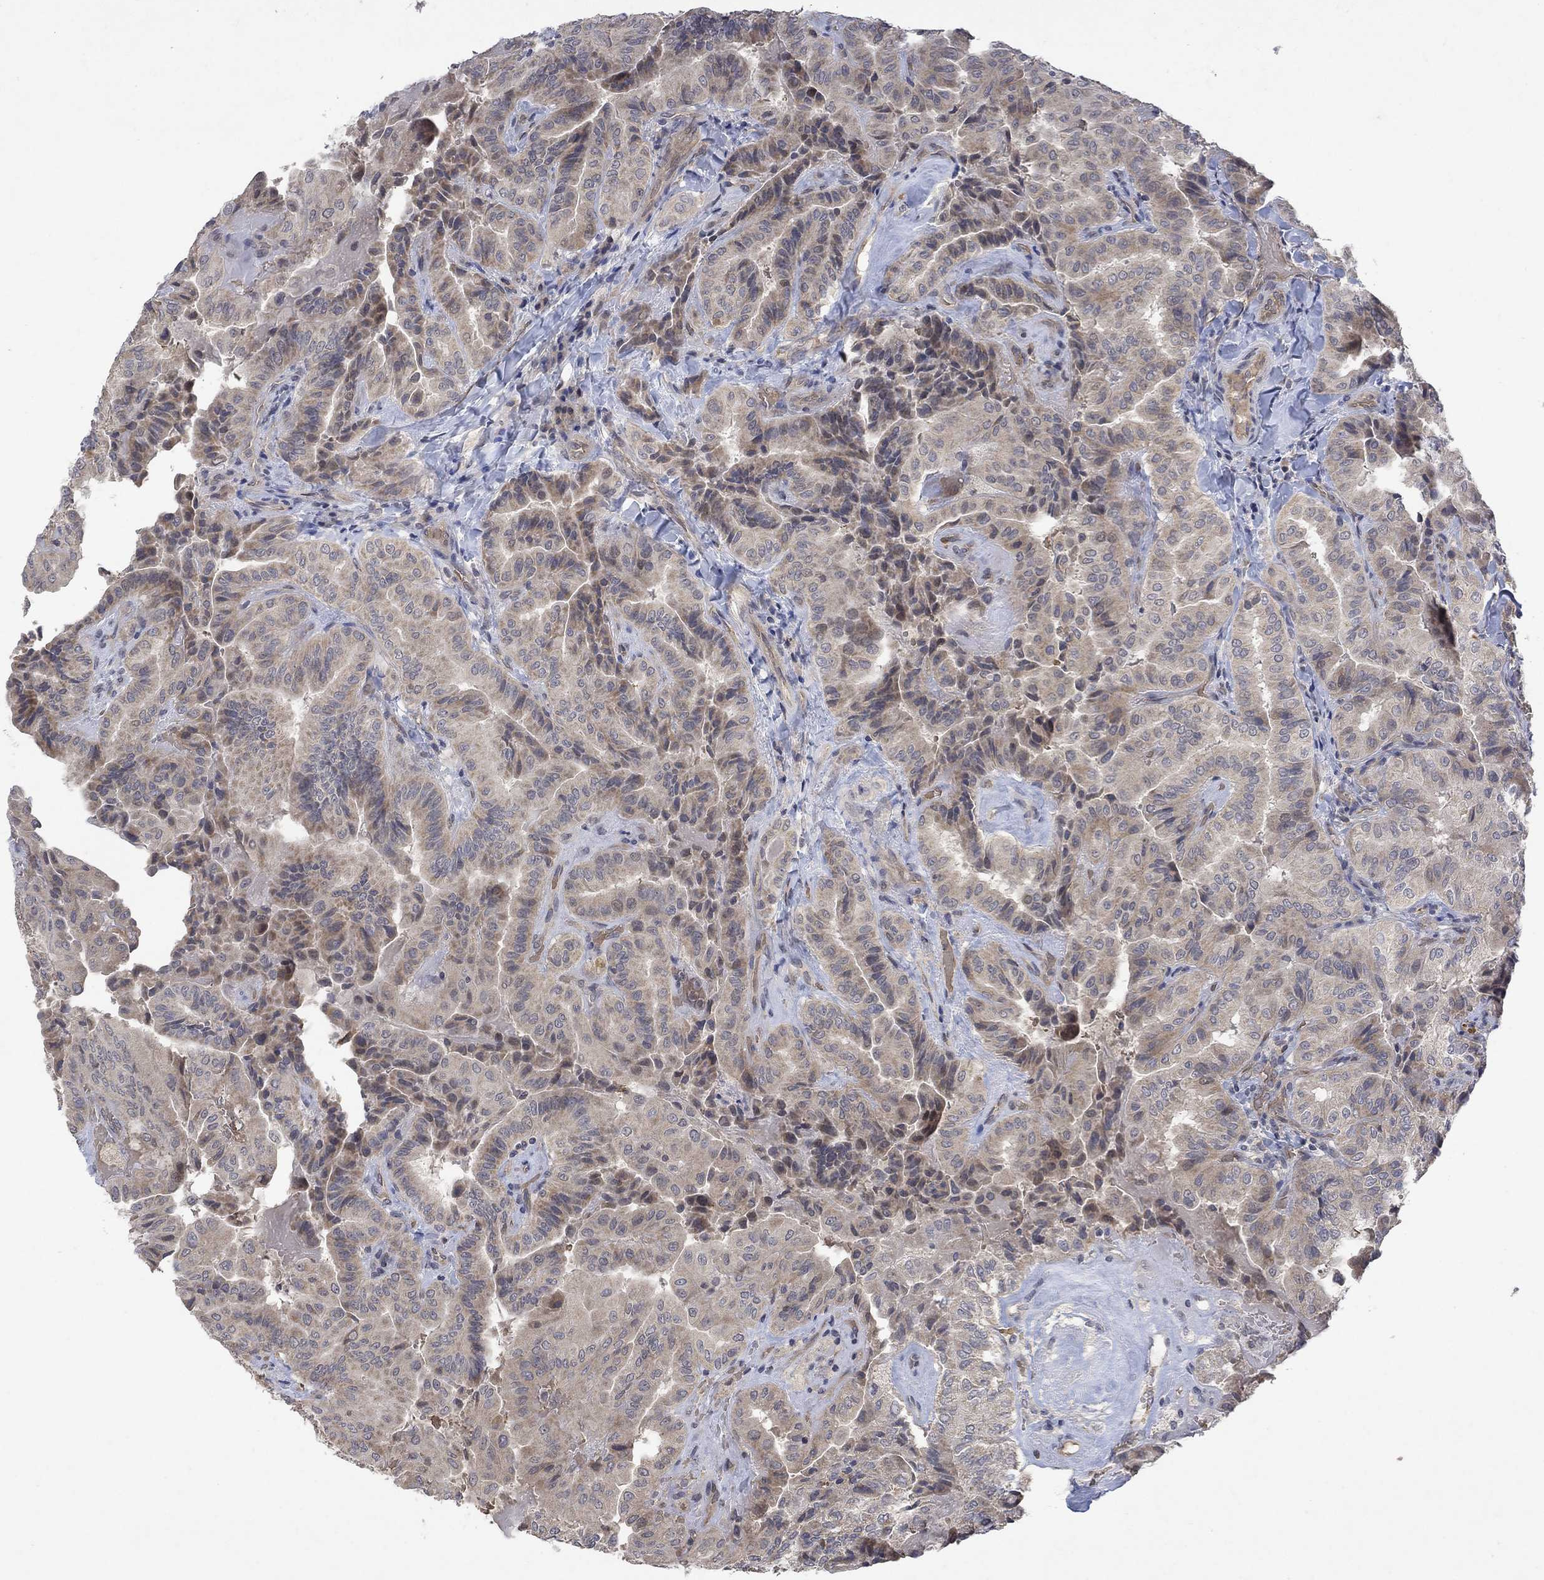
{"staining": {"intensity": "weak", "quantity": "<25%", "location": "cytoplasmic/membranous"}, "tissue": "thyroid cancer", "cell_type": "Tumor cells", "image_type": "cancer", "snomed": [{"axis": "morphology", "description": "Papillary adenocarcinoma, NOS"}, {"axis": "topography", "description": "Thyroid gland"}], "caption": "Photomicrograph shows no significant protein positivity in tumor cells of thyroid cancer (papillary adenocarcinoma).", "gene": "GRIN2D", "patient": {"sex": "female", "age": 68}}